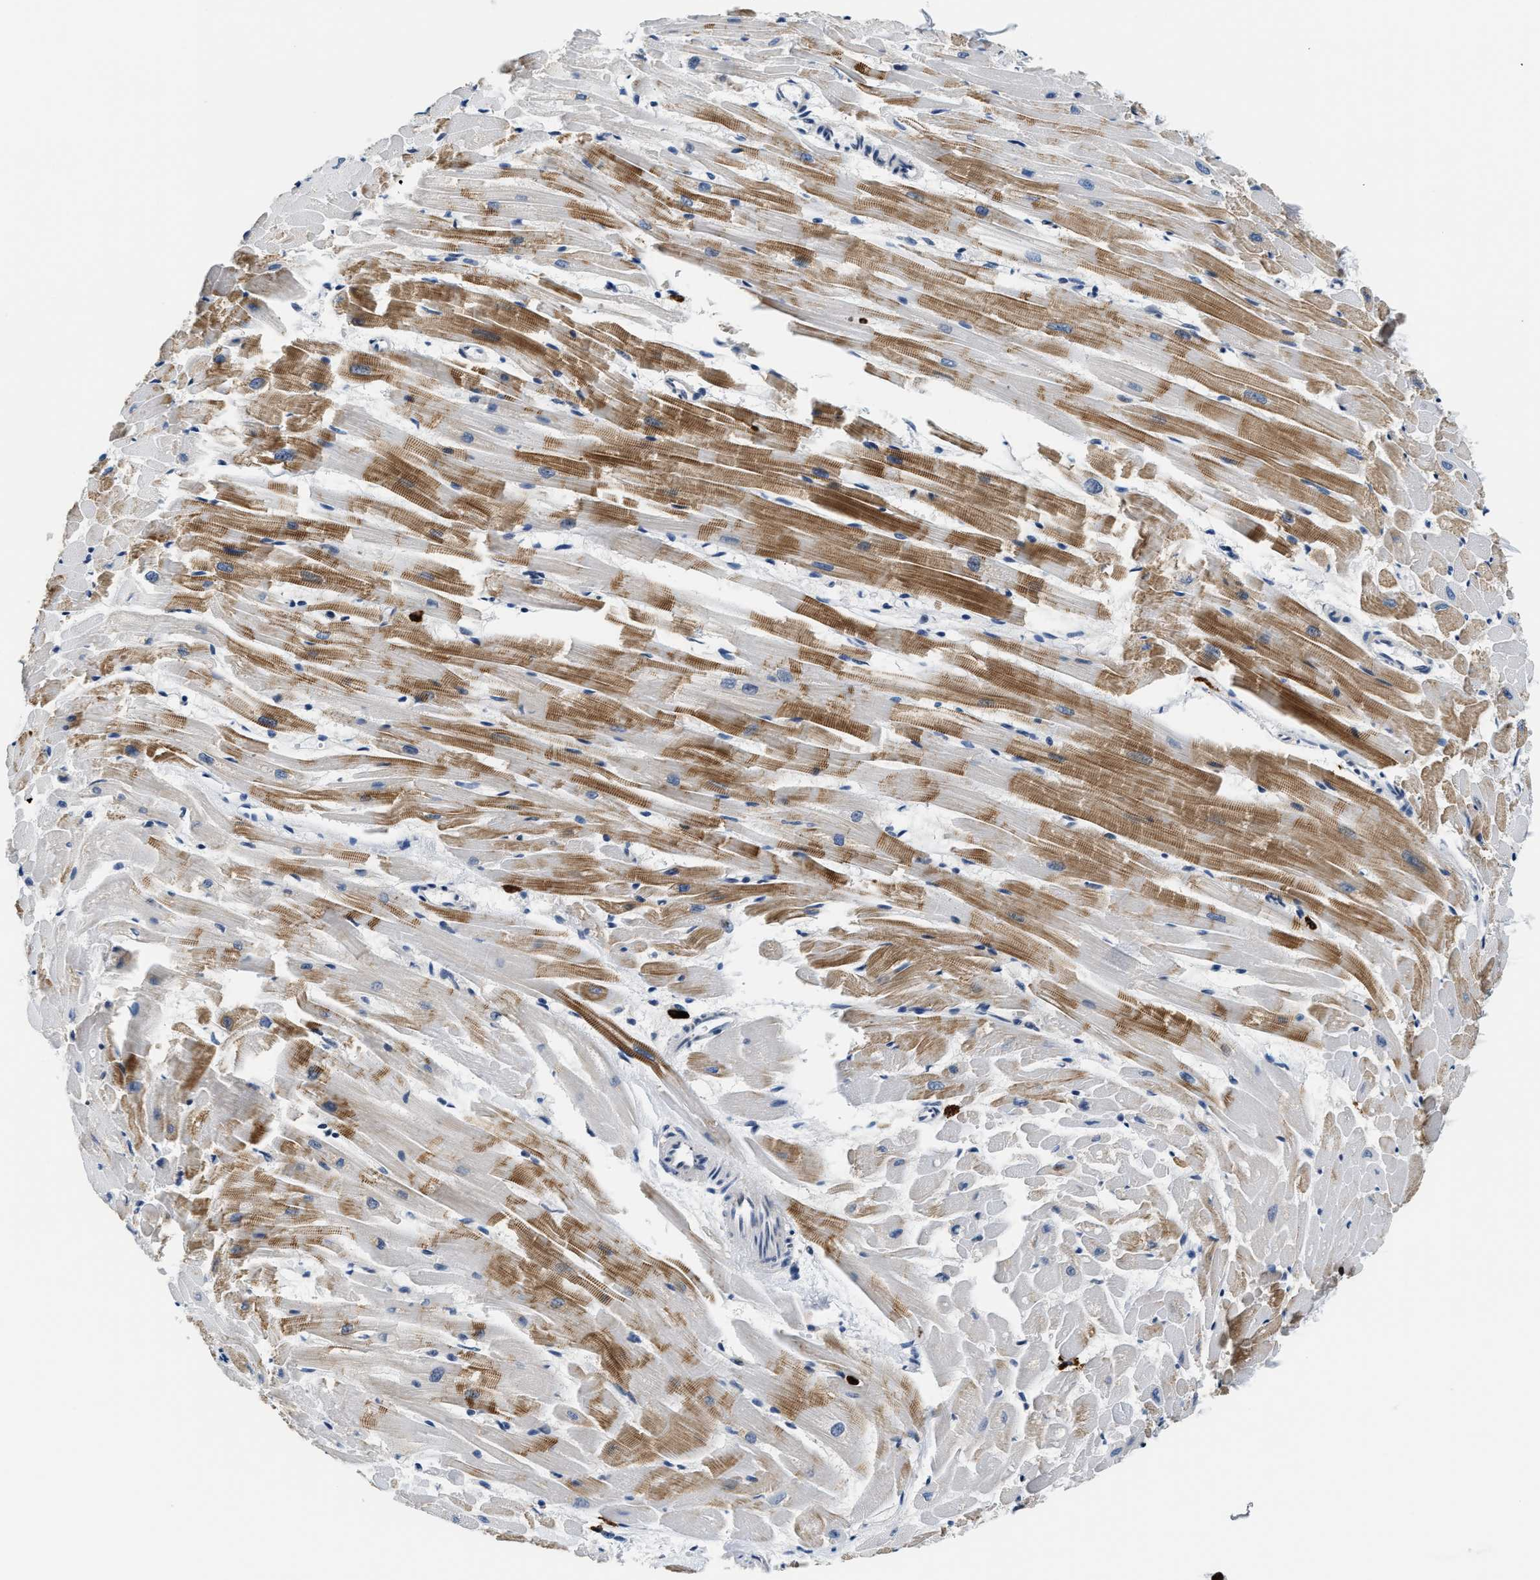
{"staining": {"intensity": "moderate", "quantity": "25%-75%", "location": "cytoplasmic/membranous"}, "tissue": "heart muscle", "cell_type": "Cardiomyocytes", "image_type": "normal", "snomed": [{"axis": "morphology", "description": "Normal tissue, NOS"}, {"axis": "topography", "description": "Heart"}], "caption": "Immunohistochemical staining of normal human heart muscle reveals medium levels of moderate cytoplasmic/membranous expression in approximately 25%-75% of cardiomyocytes. The staining is performed using DAB (3,3'-diaminobenzidine) brown chromogen to label protein expression. The nuclei are counter-stained blue using hematoxylin.", "gene": "CCNDBP1", "patient": {"sex": "female", "age": 19}}